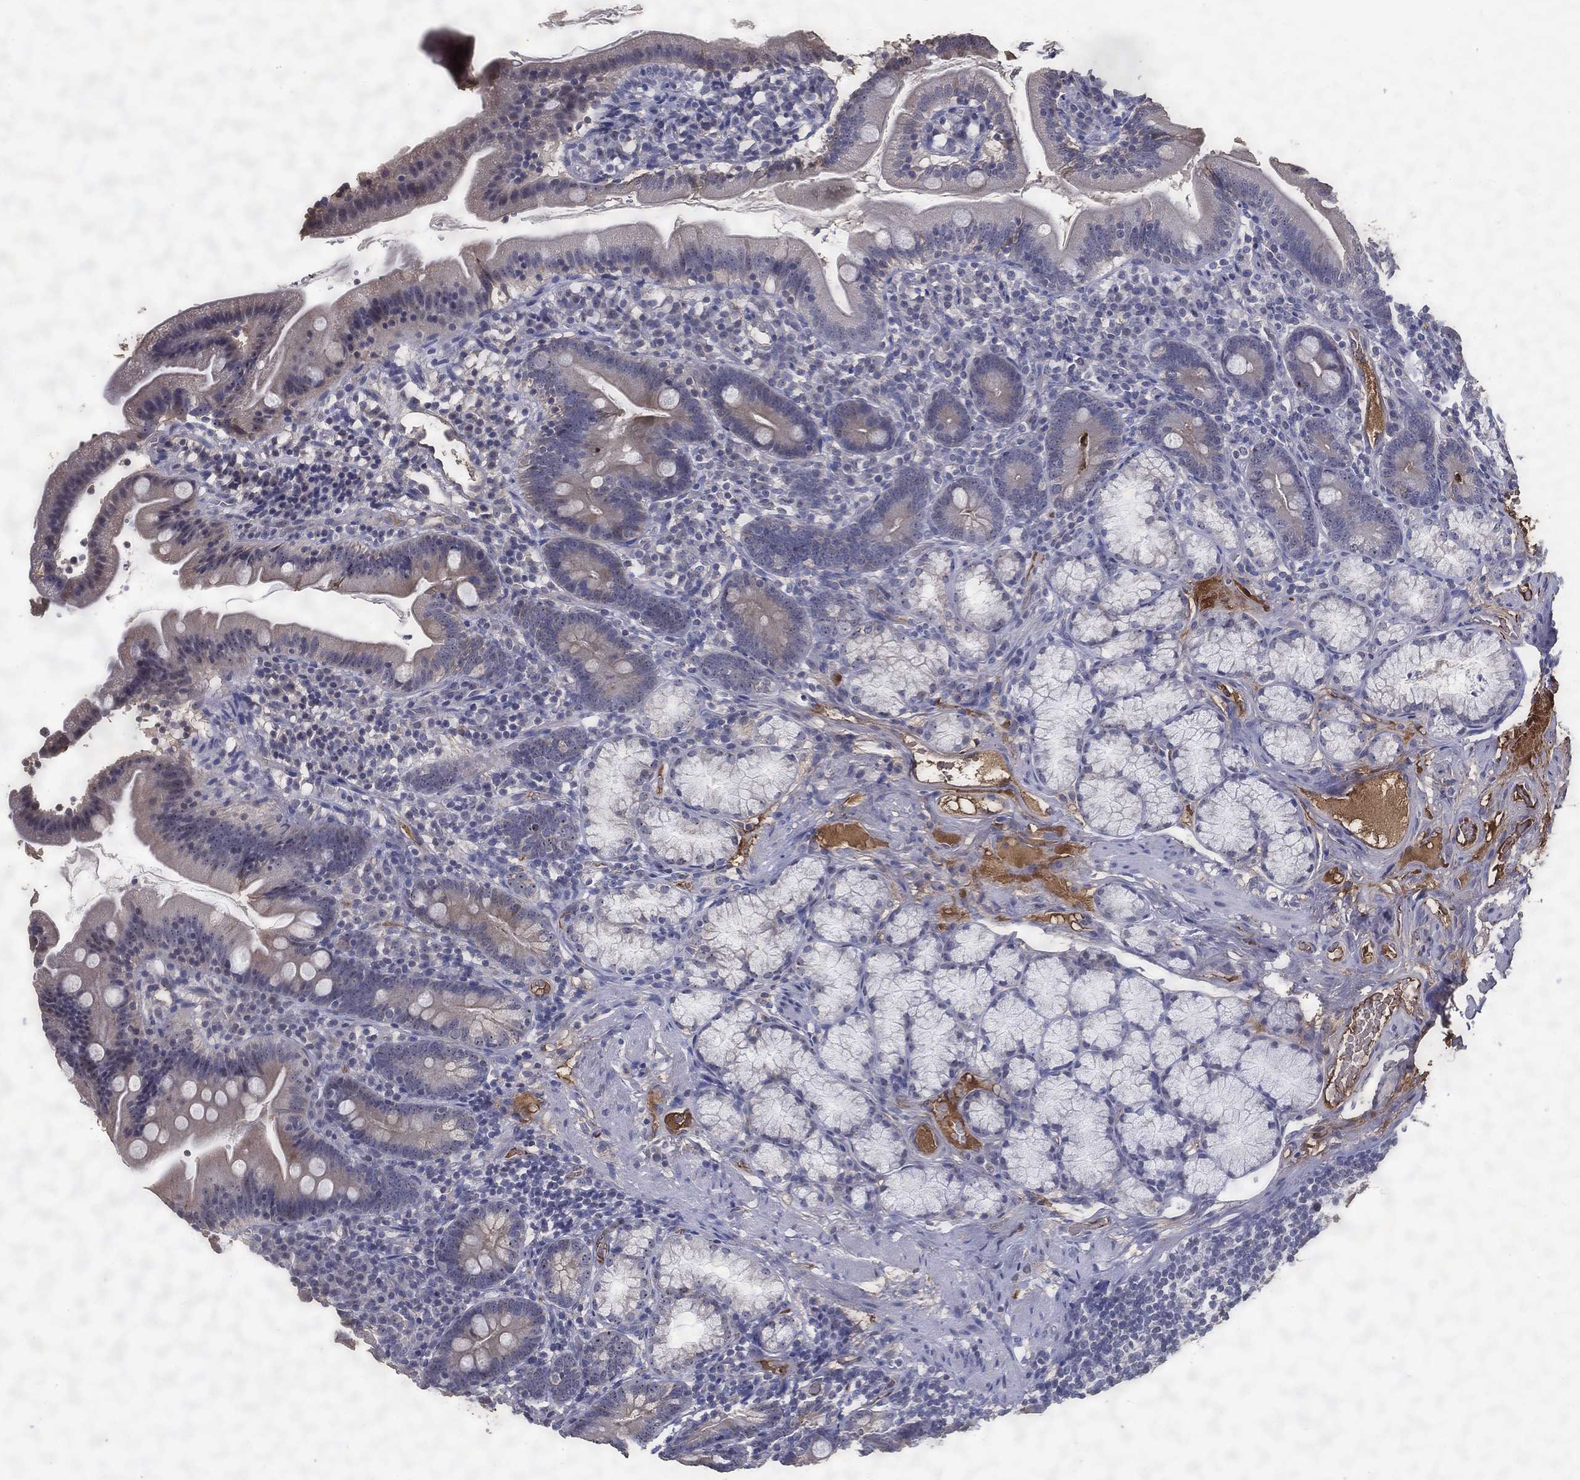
{"staining": {"intensity": "negative", "quantity": "none", "location": "none"}, "tissue": "duodenum", "cell_type": "Glandular cells", "image_type": "normal", "snomed": [{"axis": "morphology", "description": "Normal tissue, NOS"}, {"axis": "topography", "description": "Duodenum"}], "caption": "This is a photomicrograph of immunohistochemistry staining of unremarkable duodenum, which shows no positivity in glandular cells.", "gene": "EFNA1", "patient": {"sex": "female", "age": 67}}